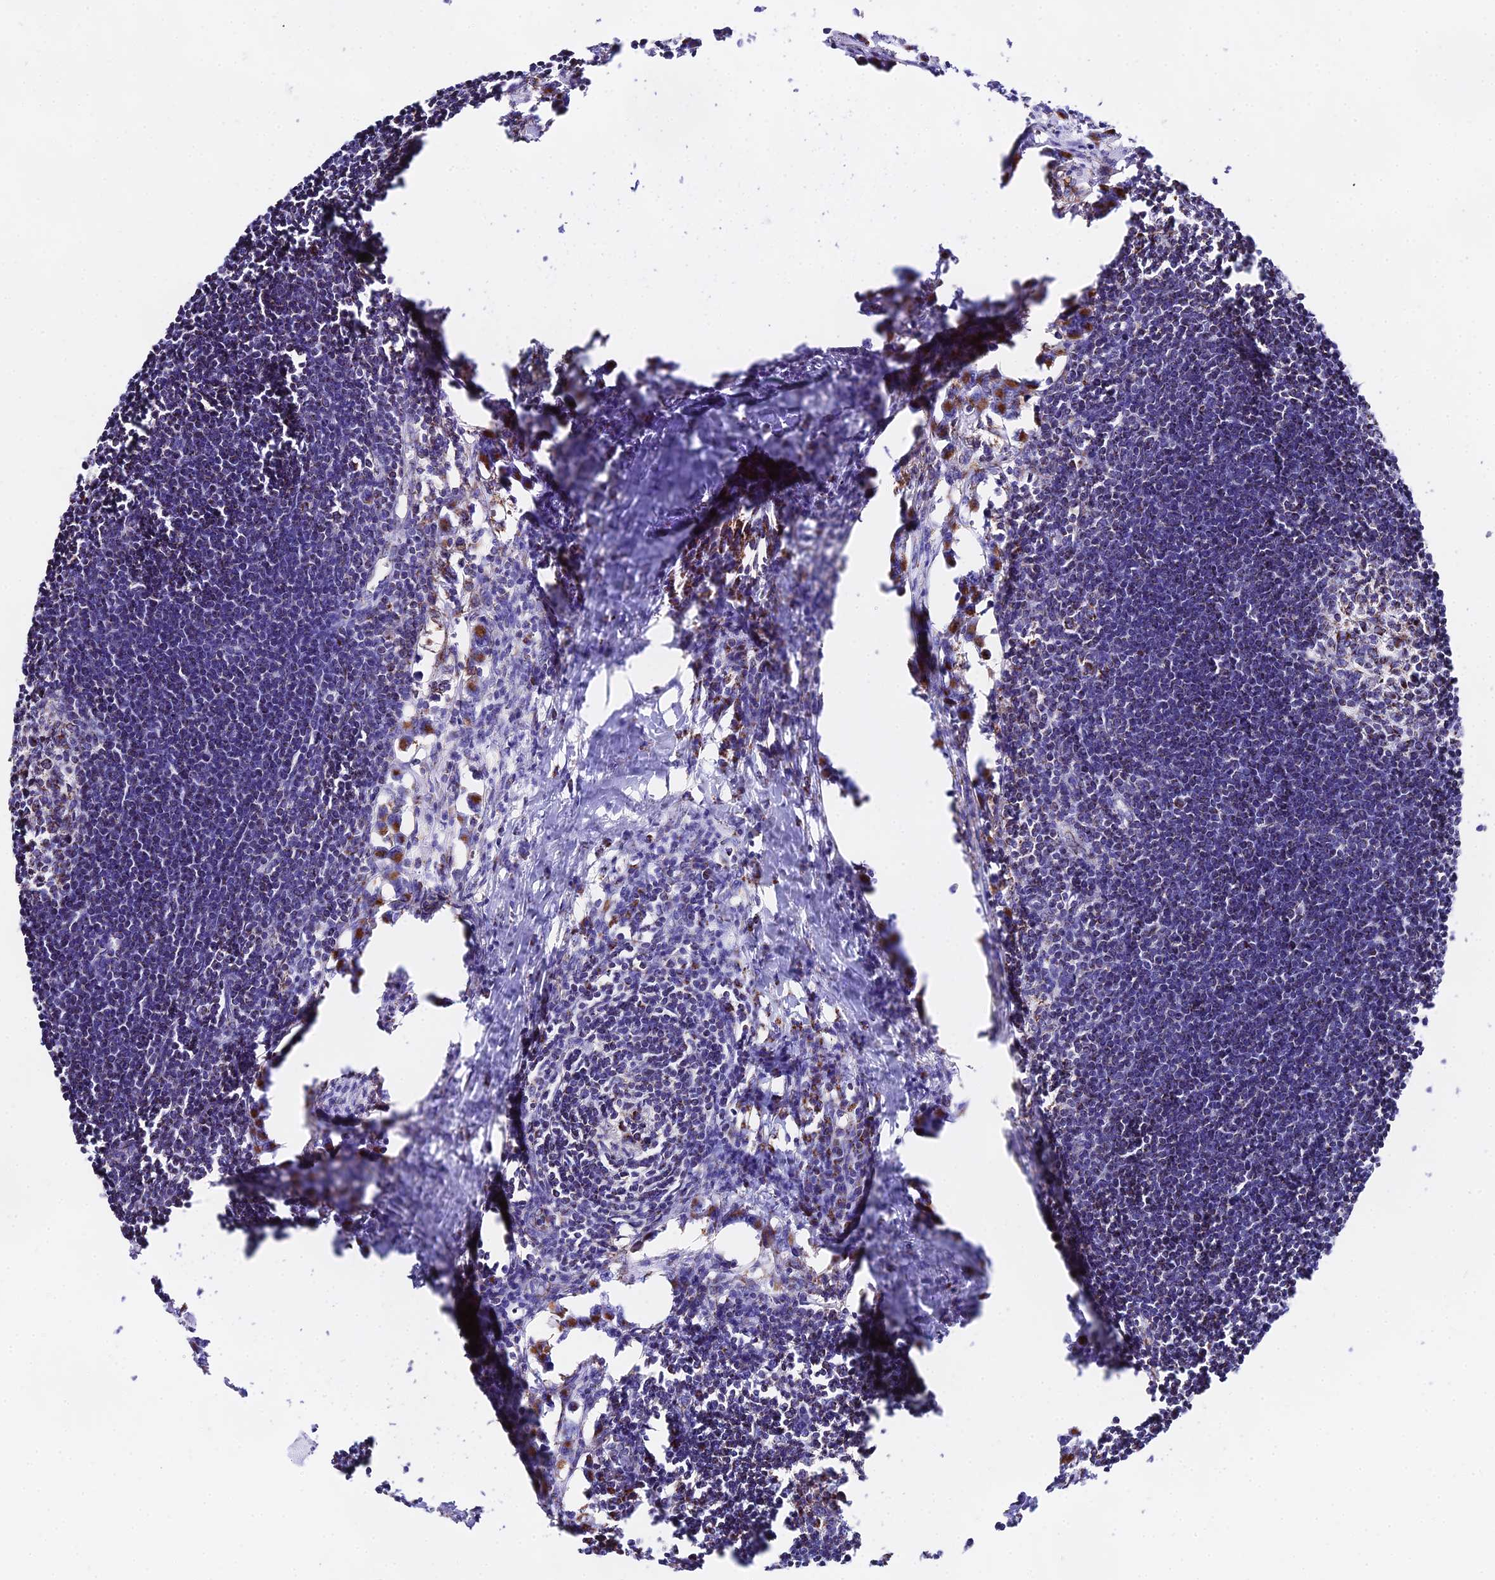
{"staining": {"intensity": "moderate", "quantity": "25%-75%", "location": "cytoplasmic/membranous"}, "tissue": "lymph node", "cell_type": "Germinal center cells", "image_type": "normal", "snomed": [{"axis": "morphology", "description": "Normal tissue, NOS"}, {"axis": "morphology", "description": "Malignant melanoma, Metastatic site"}, {"axis": "topography", "description": "Lymph node"}], "caption": "Protein expression analysis of benign human lymph node reveals moderate cytoplasmic/membranous positivity in about 25%-75% of germinal center cells.", "gene": "ATP5PD", "patient": {"sex": "male", "age": 41}}